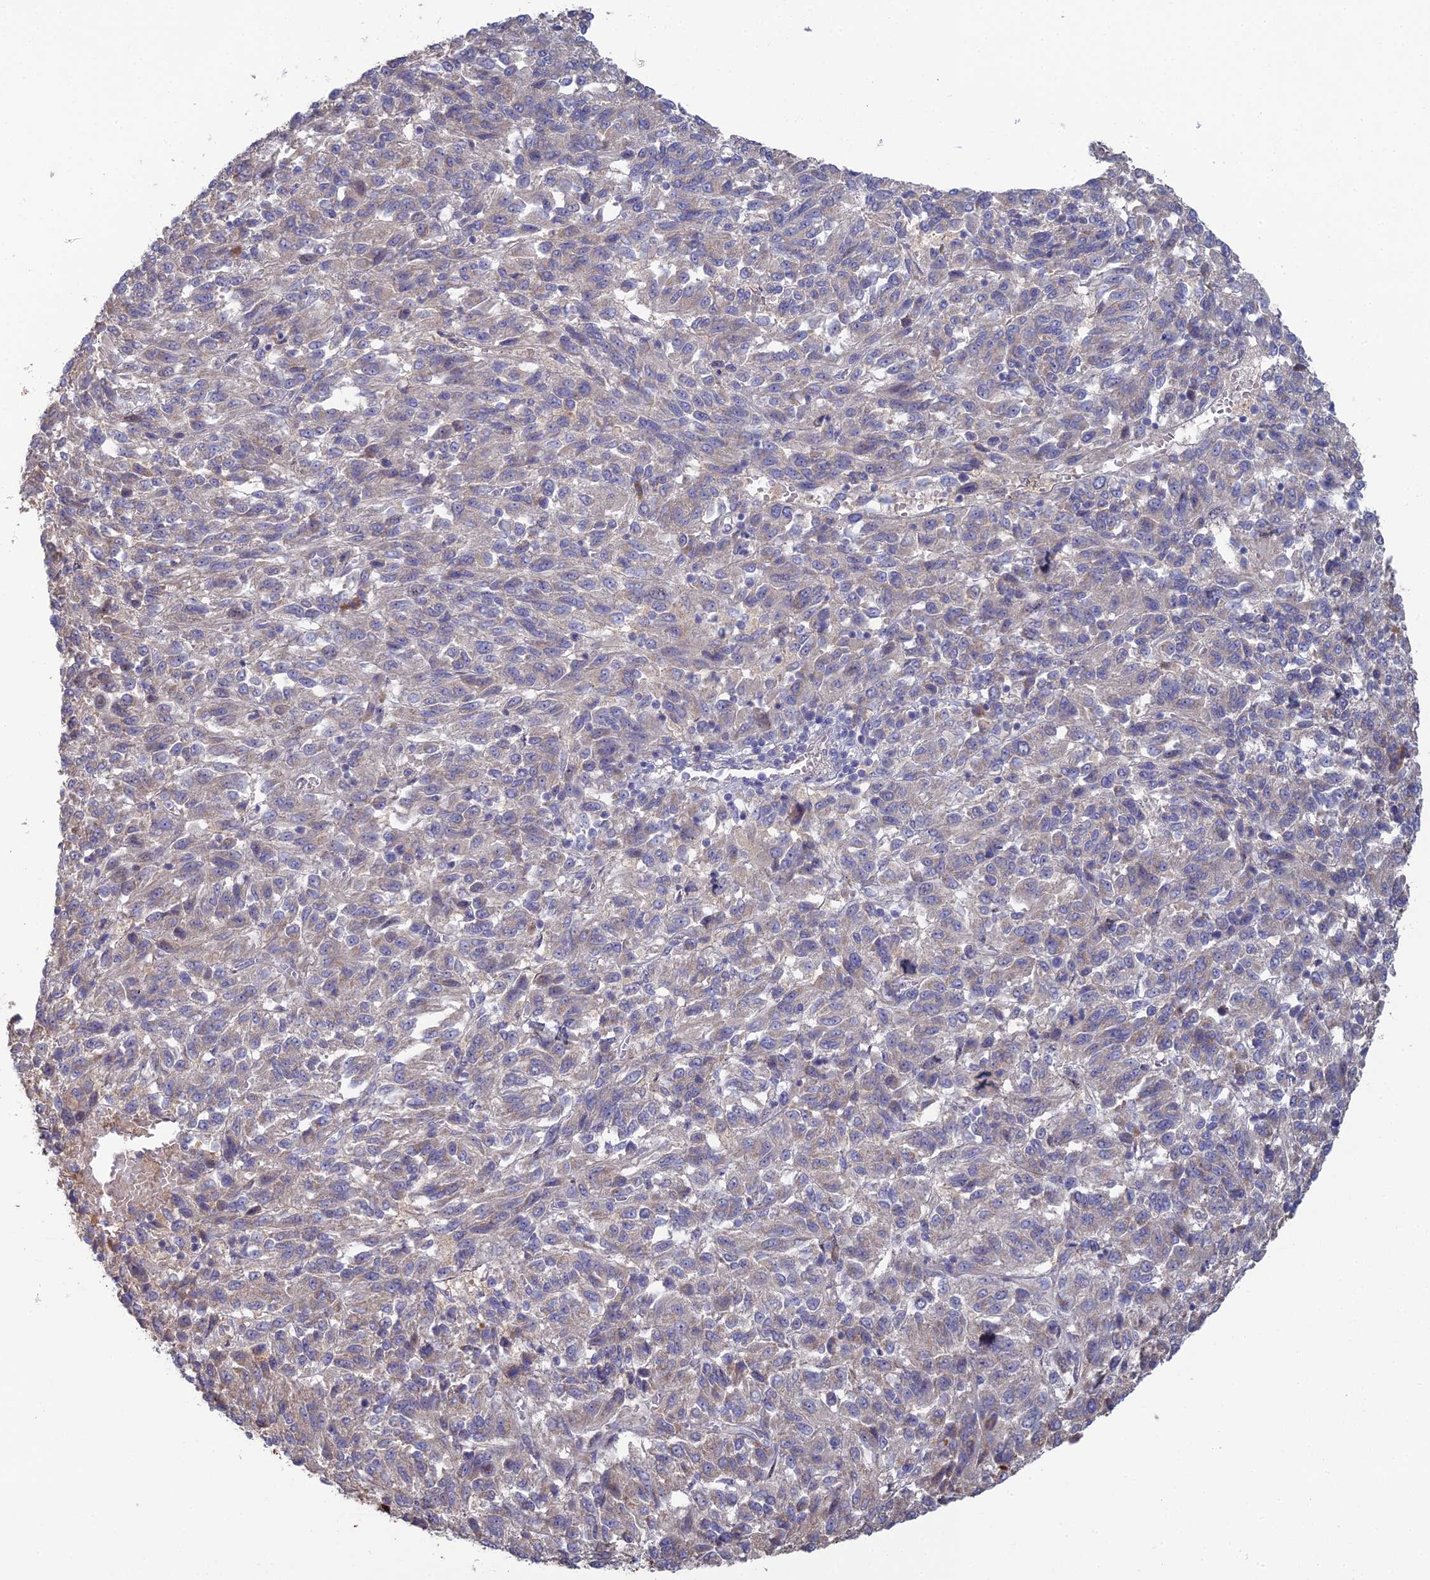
{"staining": {"intensity": "weak", "quantity": "<25%", "location": "cytoplasmic/membranous"}, "tissue": "melanoma", "cell_type": "Tumor cells", "image_type": "cancer", "snomed": [{"axis": "morphology", "description": "Malignant melanoma, Metastatic site"}, {"axis": "topography", "description": "Lung"}], "caption": "IHC of melanoma demonstrates no positivity in tumor cells.", "gene": "ARL16", "patient": {"sex": "male", "age": 64}}